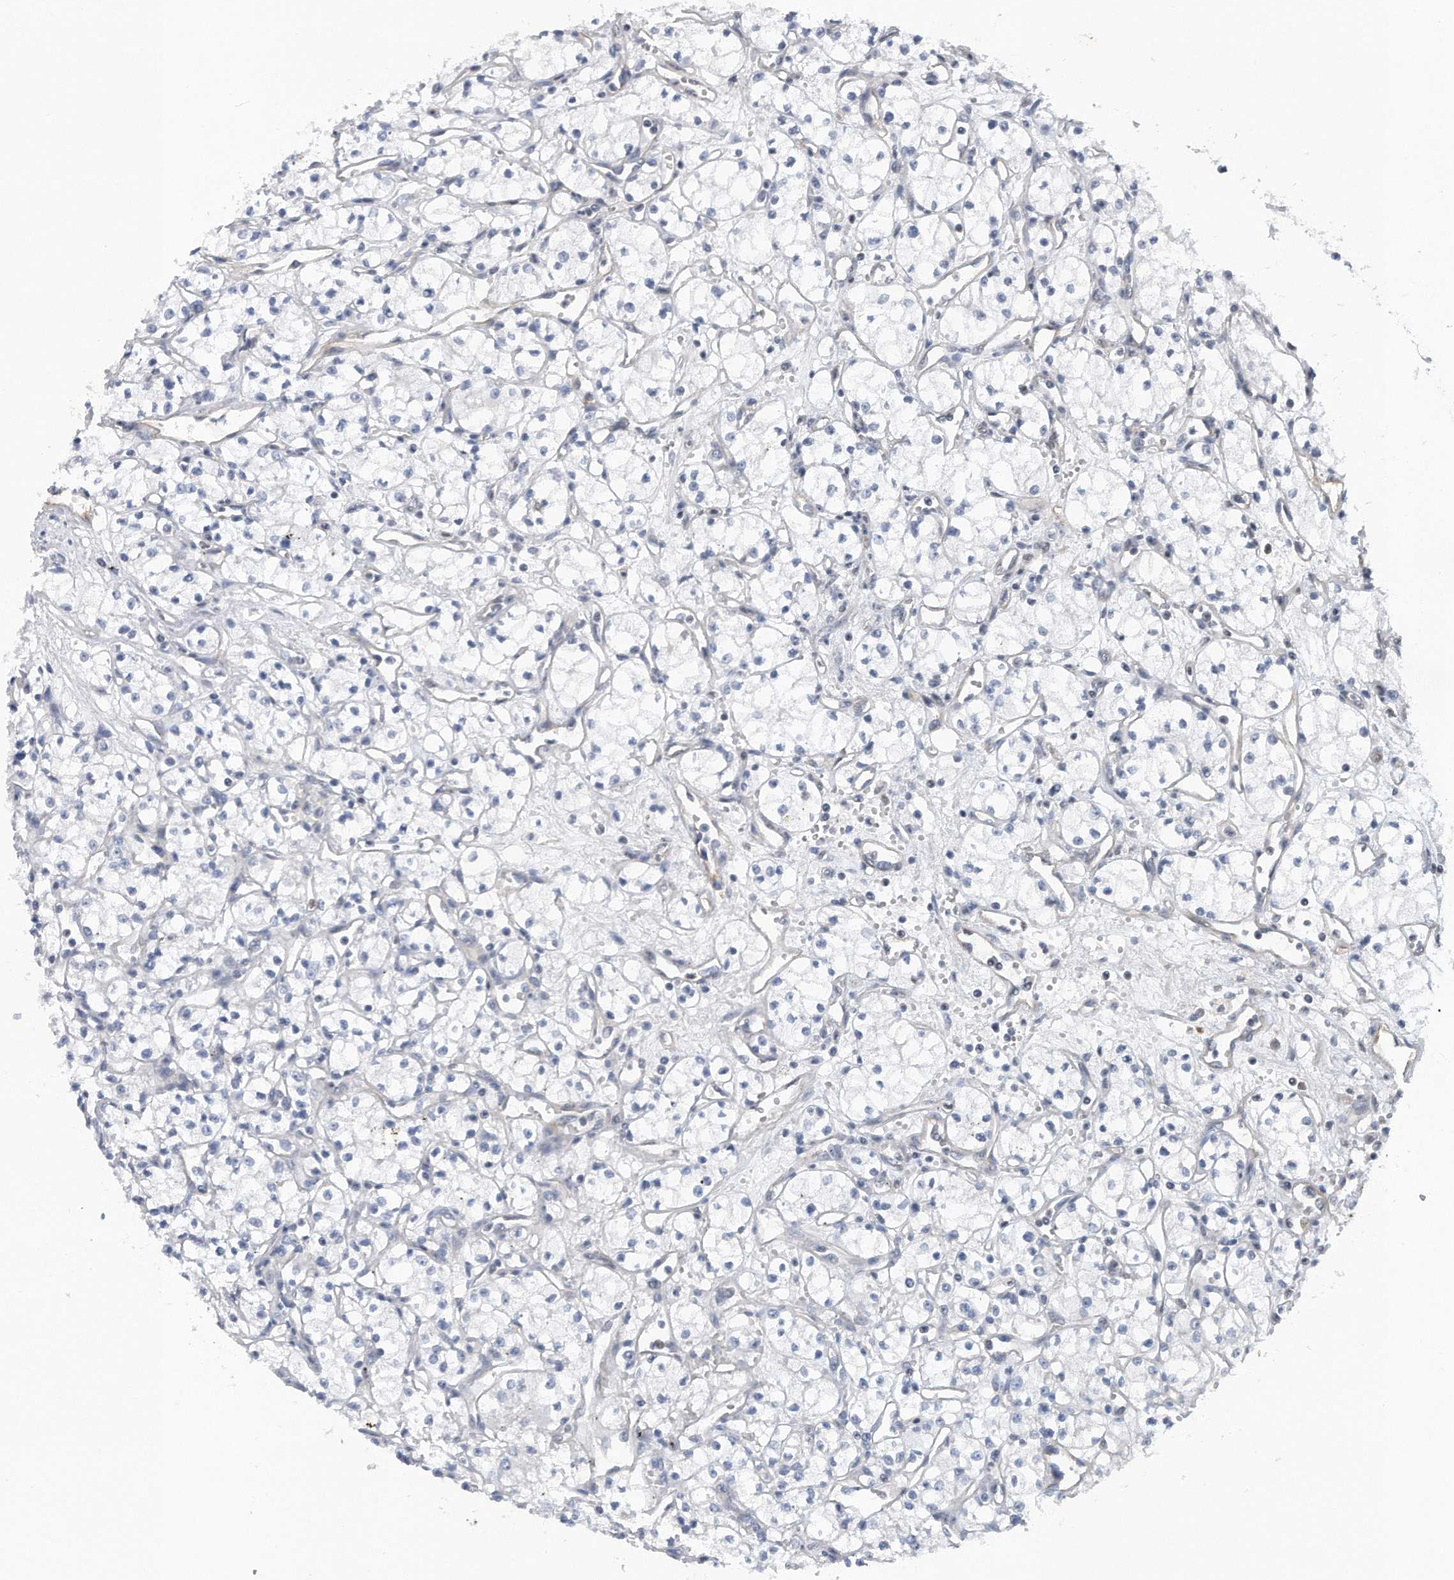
{"staining": {"intensity": "negative", "quantity": "none", "location": "none"}, "tissue": "renal cancer", "cell_type": "Tumor cells", "image_type": "cancer", "snomed": [{"axis": "morphology", "description": "Adenocarcinoma, NOS"}, {"axis": "topography", "description": "Kidney"}], "caption": "Histopathology image shows no protein expression in tumor cells of renal cancer tissue.", "gene": "TP53INP1", "patient": {"sex": "male", "age": 59}}